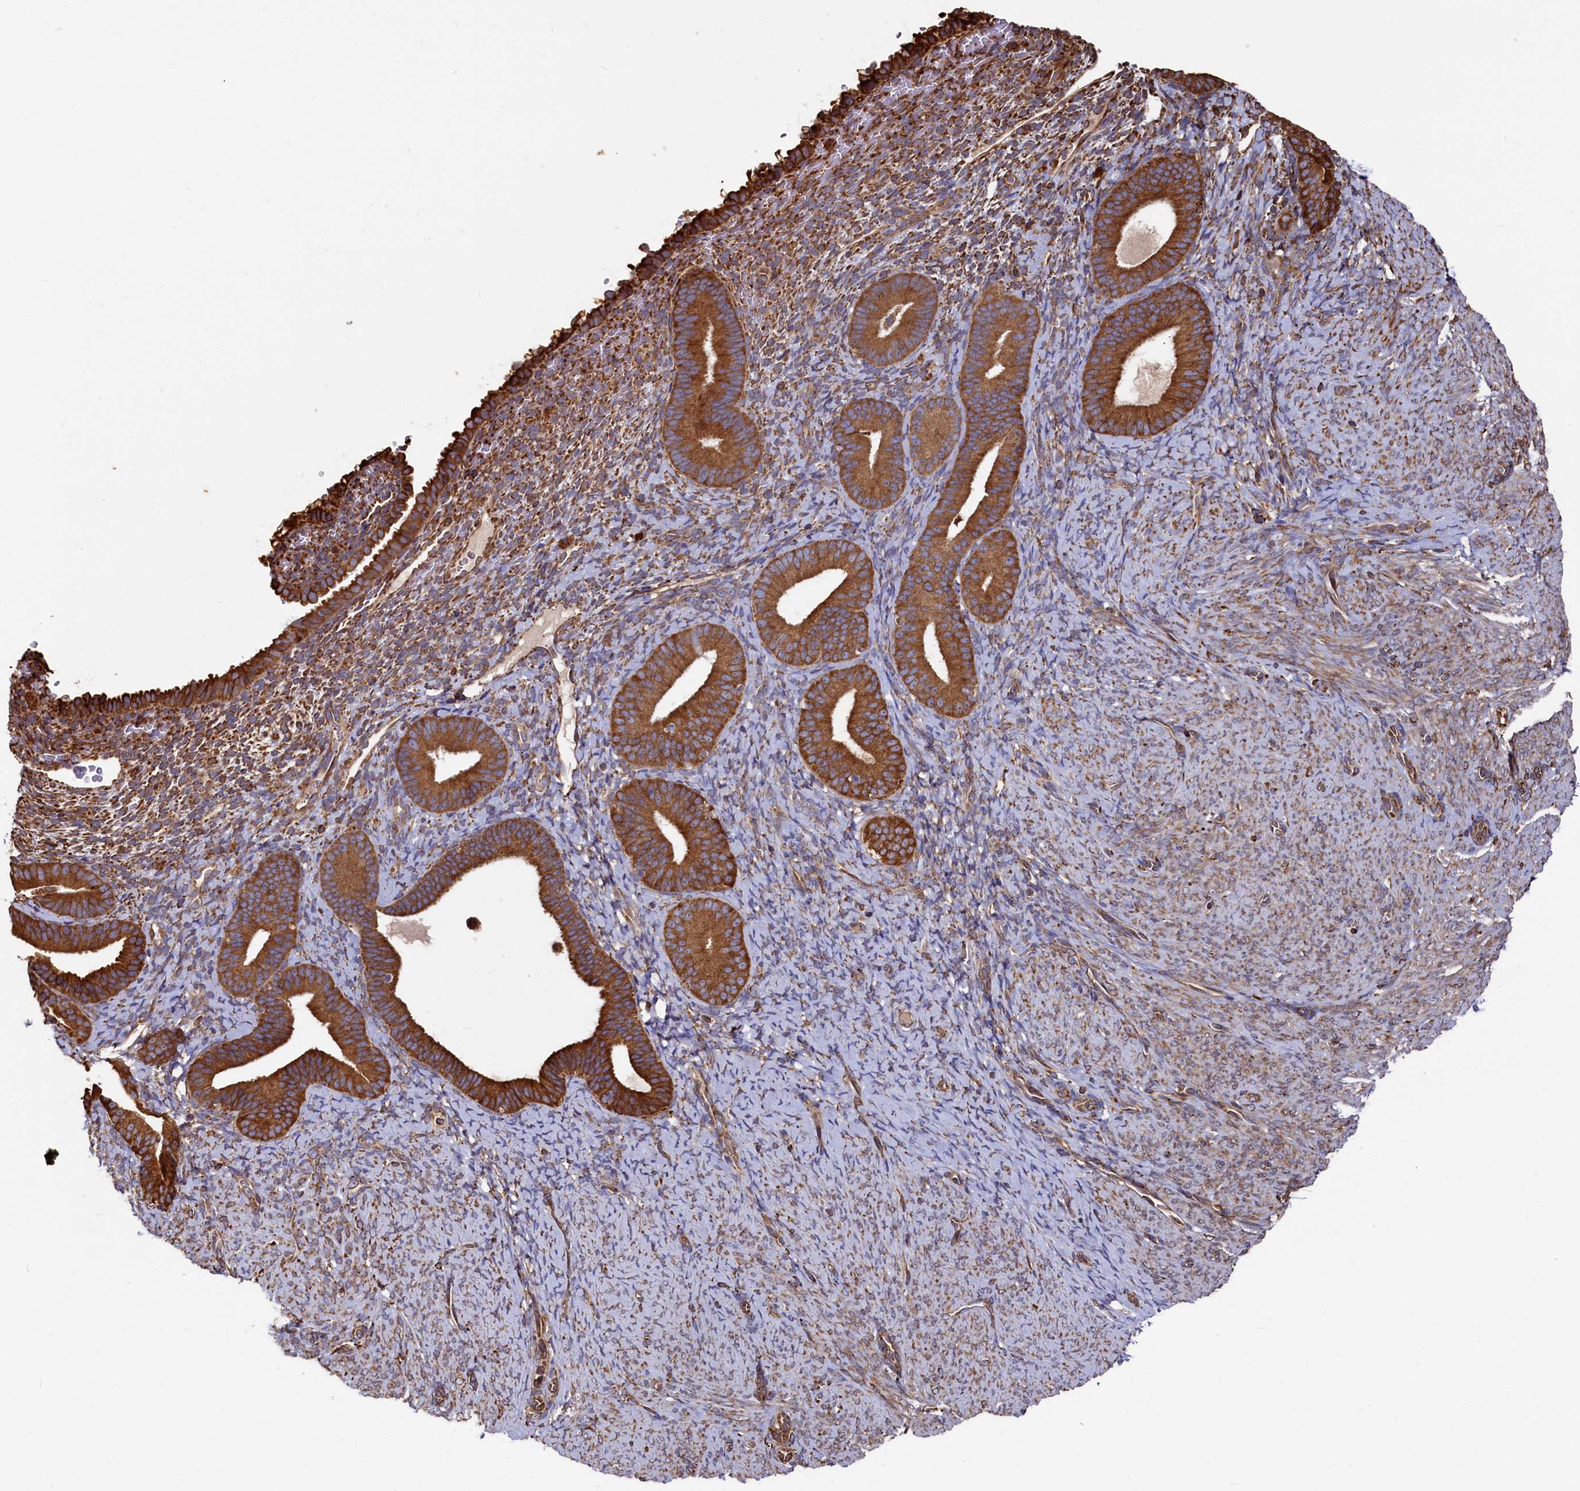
{"staining": {"intensity": "moderate", "quantity": "25%-75%", "location": "cytoplasmic/membranous"}, "tissue": "endometrium", "cell_type": "Cells in endometrial stroma", "image_type": "normal", "snomed": [{"axis": "morphology", "description": "Normal tissue, NOS"}, {"axis": "topography", "description": "Endometrium"}], "caption": "Moderate cytoplasmic/membranous positivity is seen in about 25%-75% of cells in endometrial stroma in normal endometrium. (DAB IHC with brightfield microscopy, high magnification).", "gene": "NEURL1B", "patient": {"sex": "female", "age": 65}}